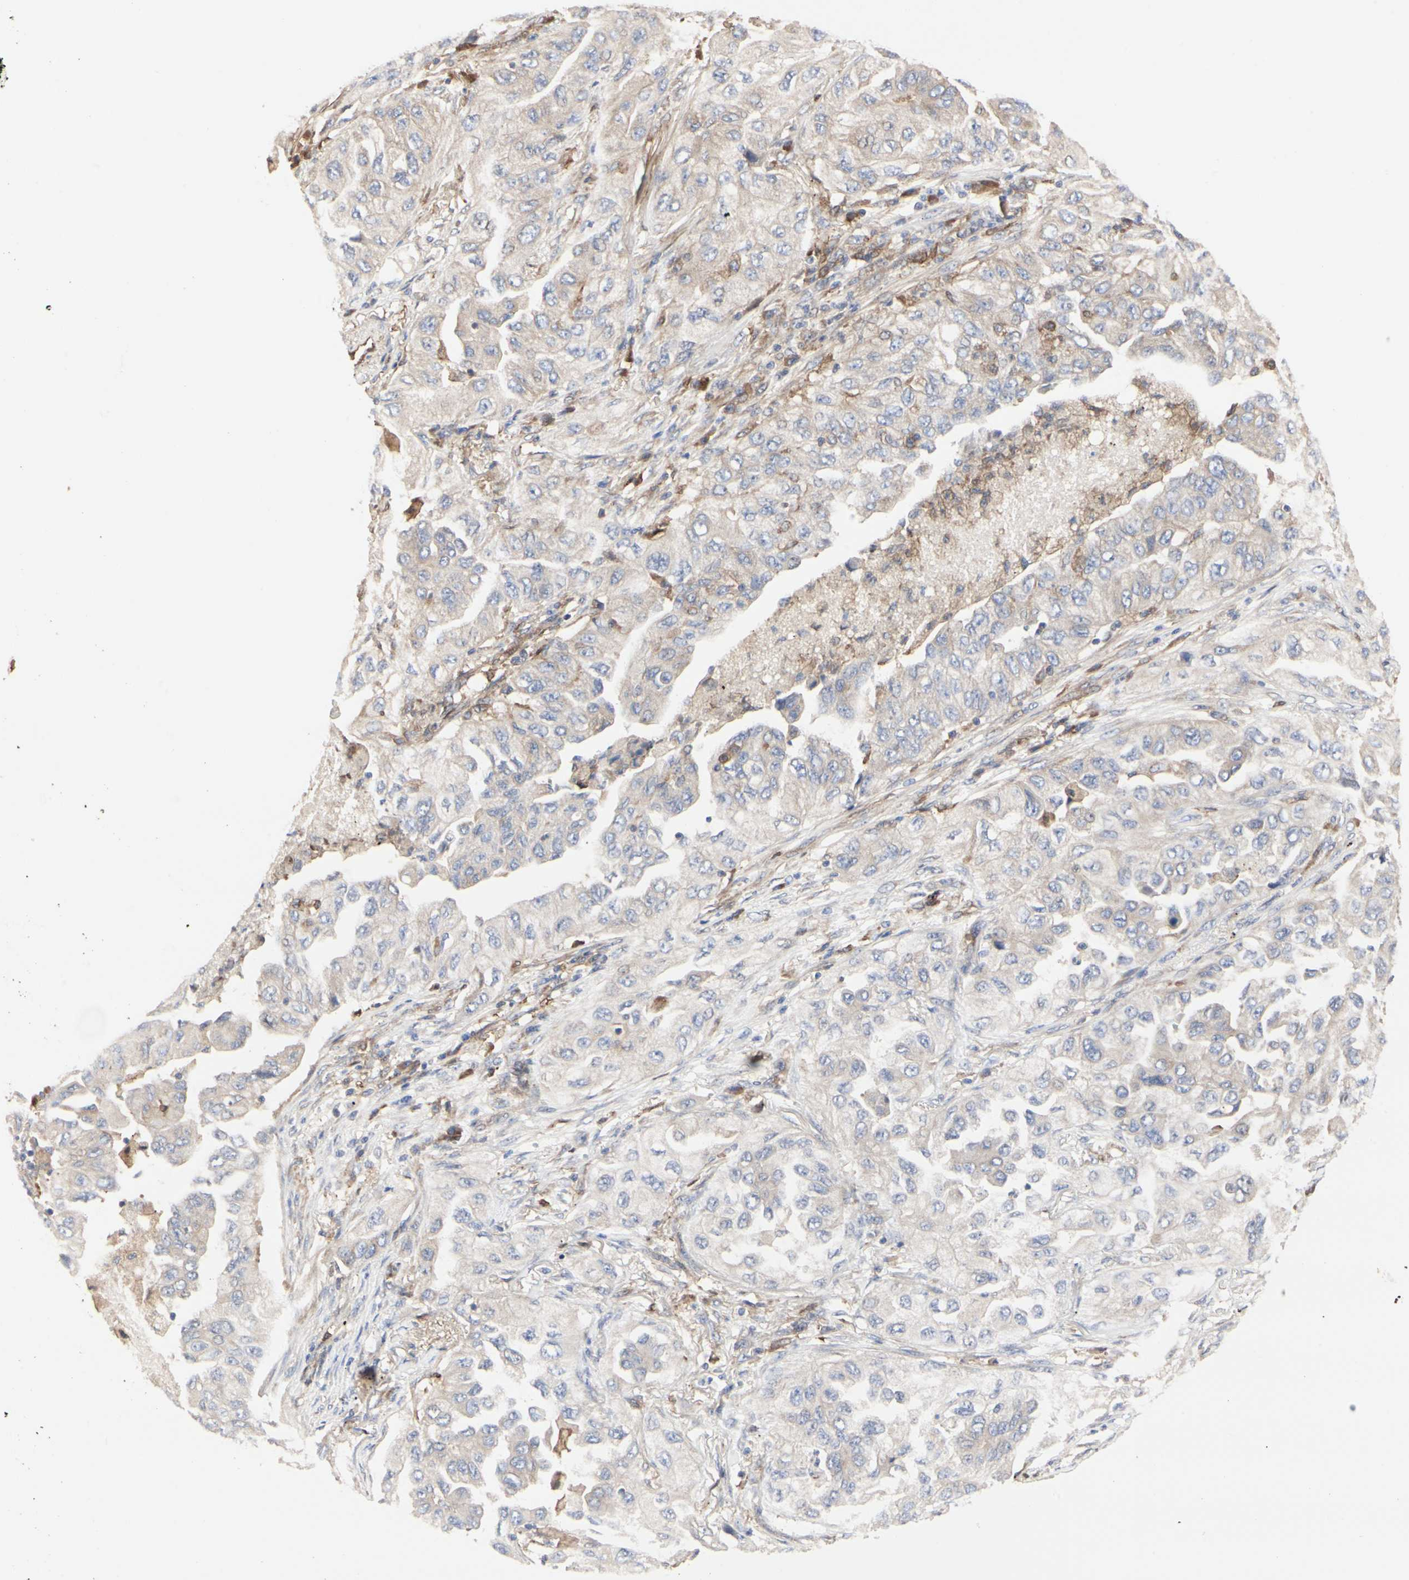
{"staining": {"intensity": "weak", "quantity": ">75%", "location": "cytoplasmic/membranous"}, "tissue": "lung cancer", "cell_type": "Tumor cells", "image_type": "cancer", "snomed": [{"axis": "morphology", "description": "Adenocarcinoma, NOS"}, {"axis": "topography", "description": "Lung"}], "caption": "Protein positivity by immunohistochemistry (IHC) shows weak cytoplasmic/membranous positivity in approximately >75% of tumor cells in adenocarcinoma (lung).", "gene": "C3orf52", "patient": {"sex": "female", "age": 65}}